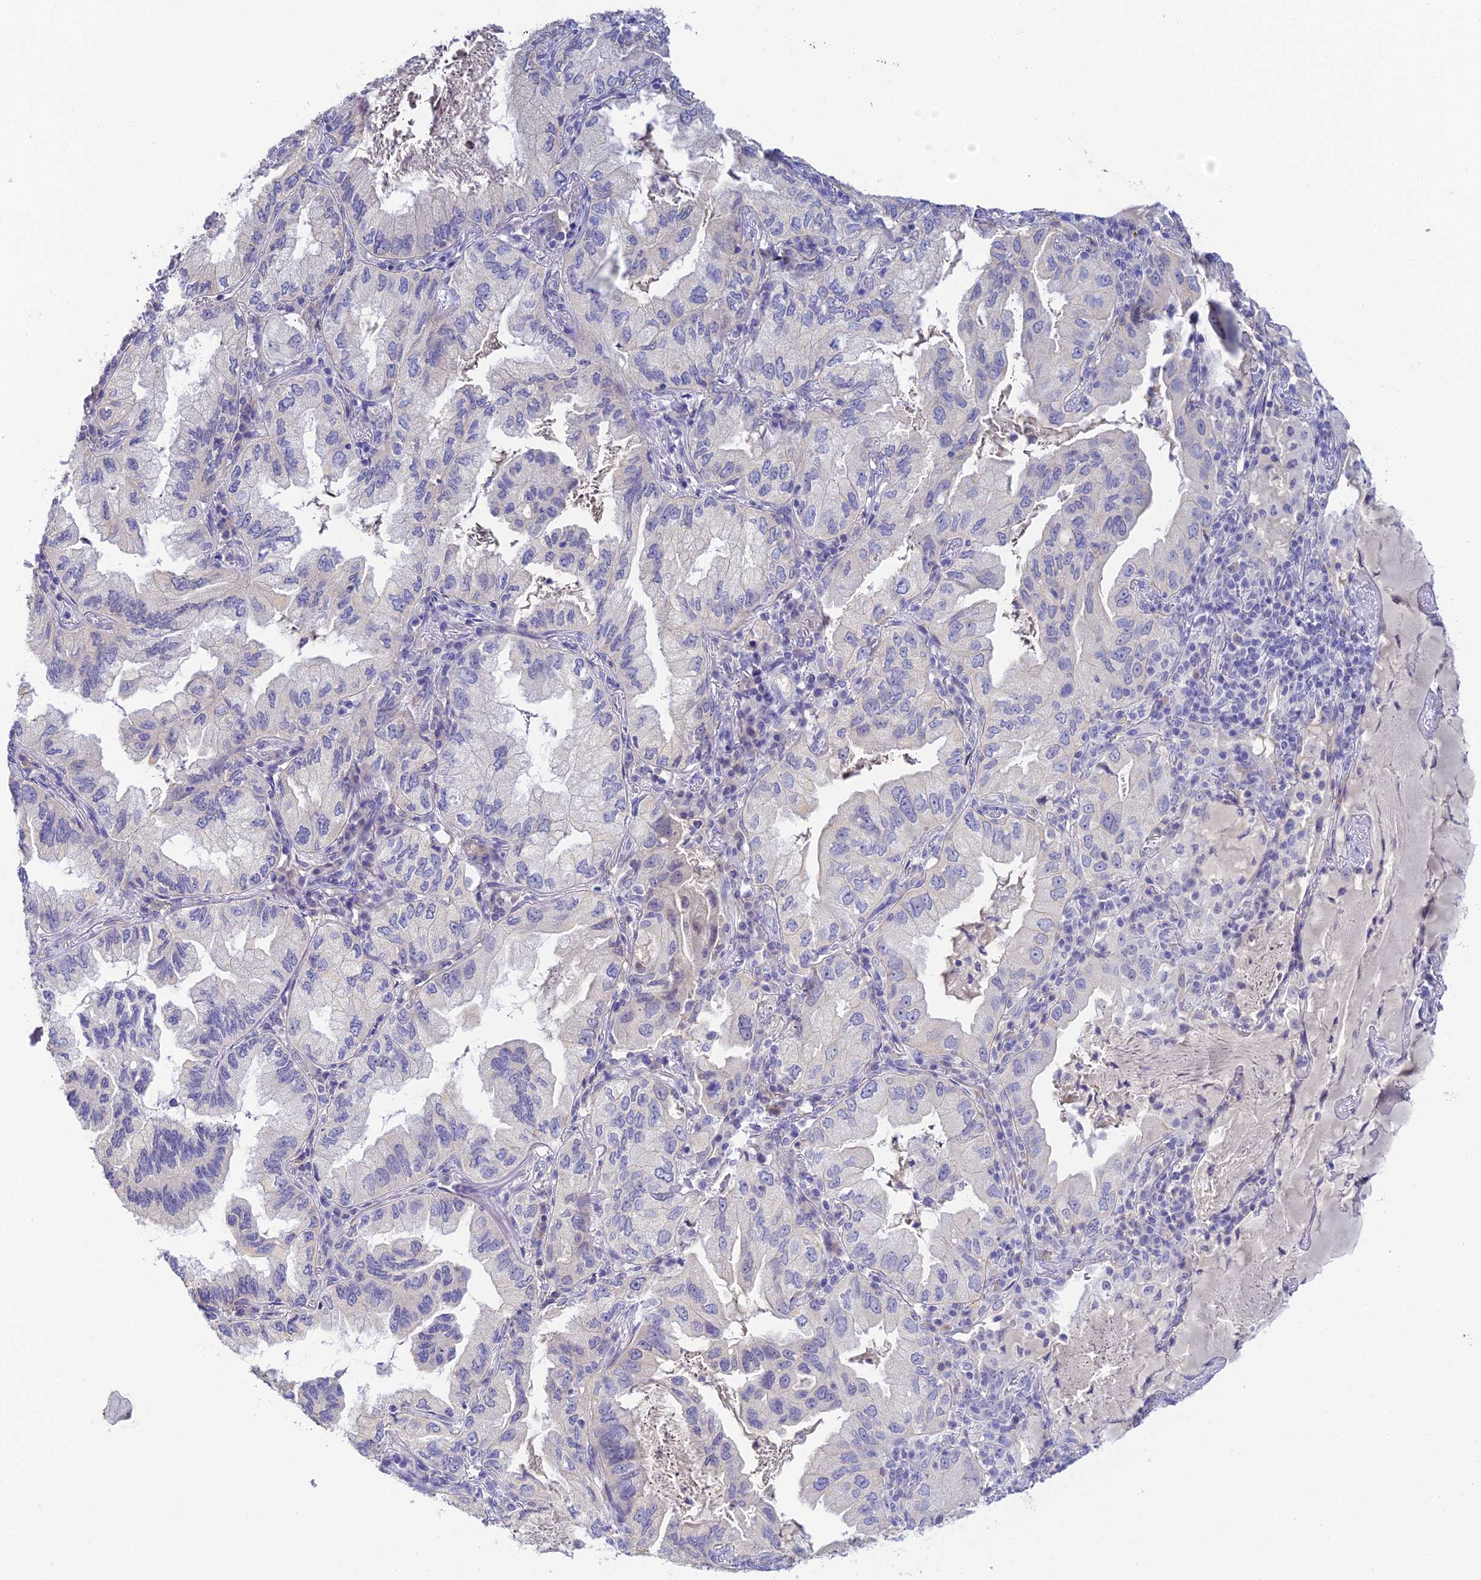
{"staining": {"intensity": "negative", "quantity": "none", "location": "none"}, "tissue": "lung cancer", "cell_type": "Tumor cells", "image_type": "cancer", "snomed": [{"axis": "morphology", "description": "Adenocarcinoma, NOS"}, {"axis": "topography", "description": "Lung"}], "caption": "Human lung cancer (adenocarcinoma) stained for a protein using IHC demonstrates no positivity in tumor cells.", "gene": "INTS13", "patient": {"sex": "female", "age": 69}}